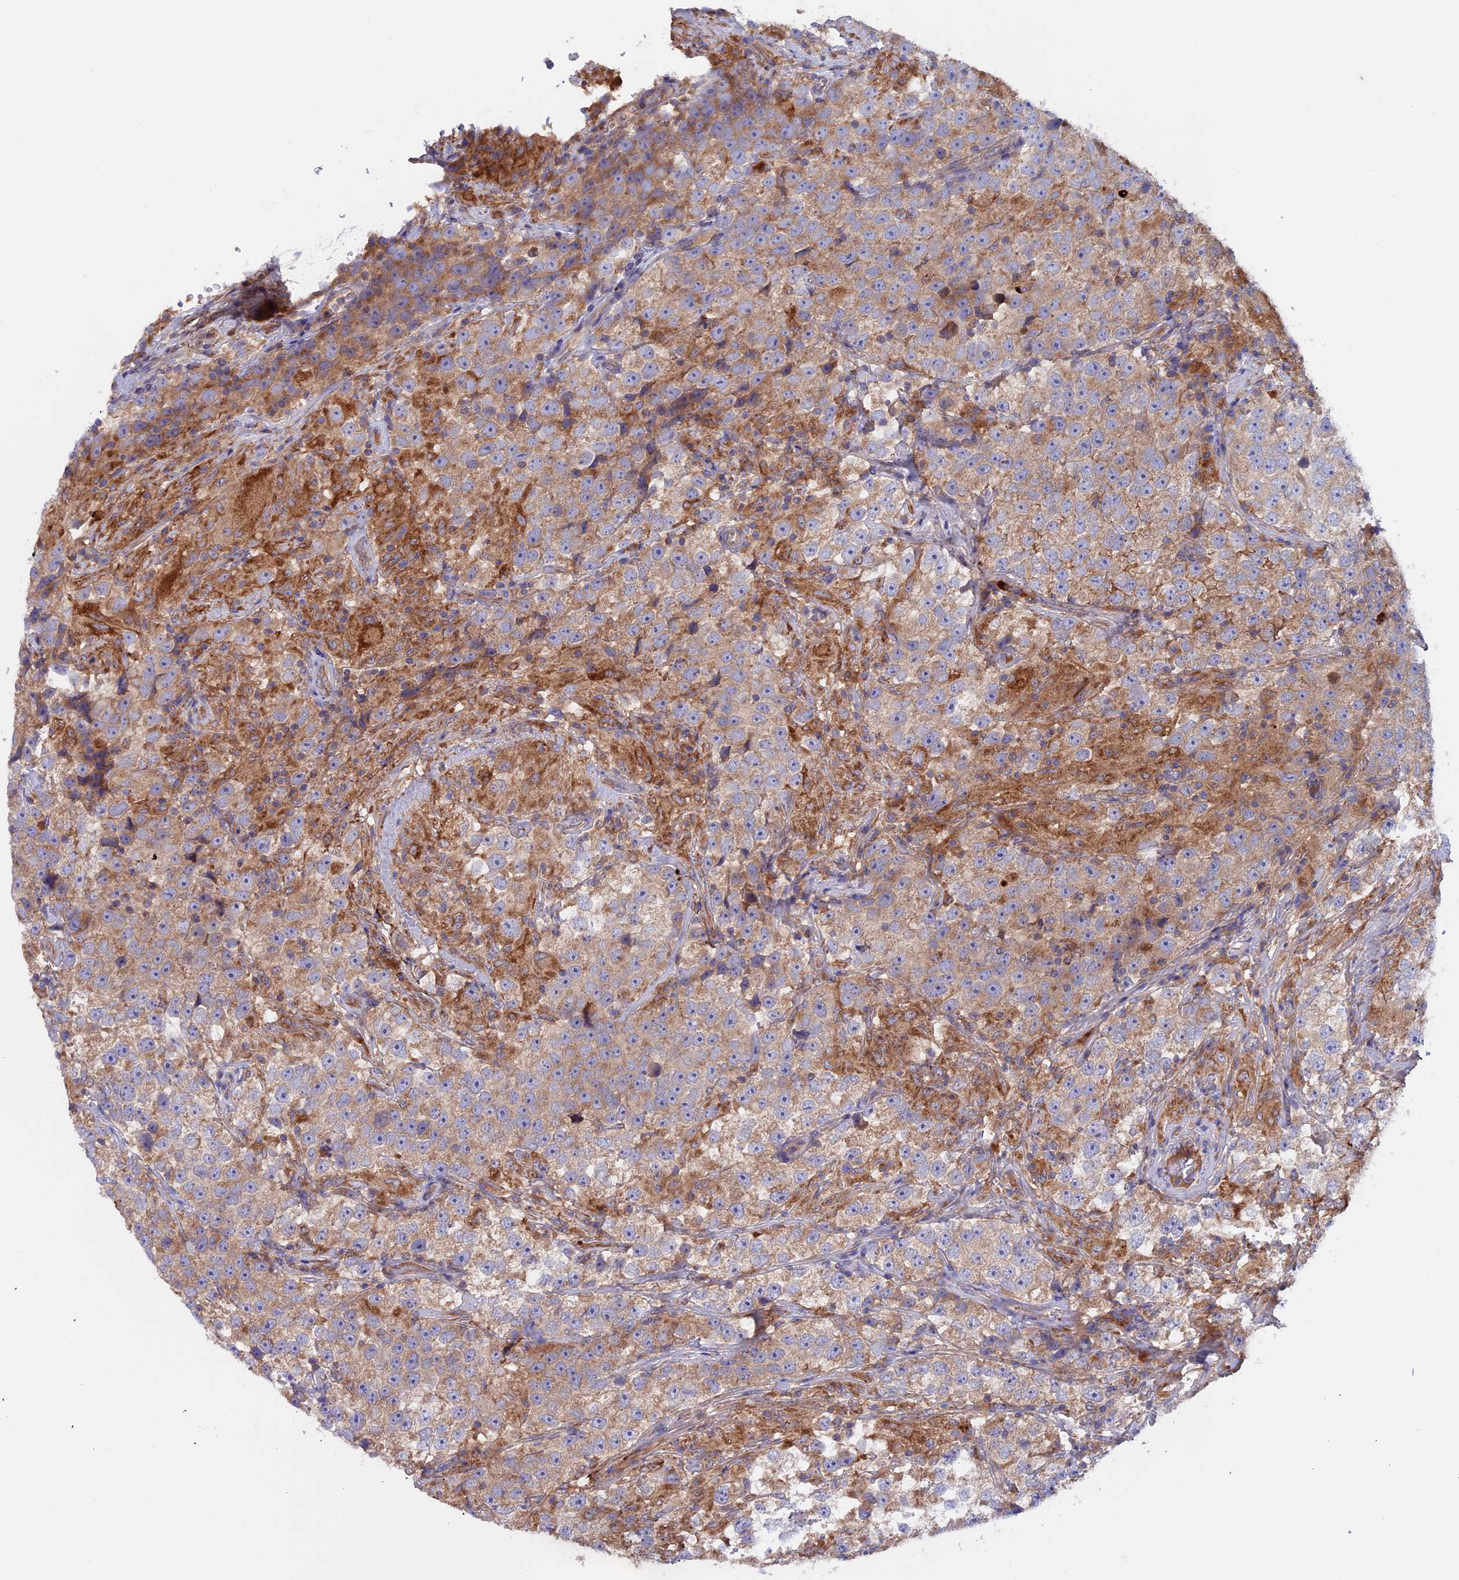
{"staining": {"intensity": "moderate", "quantity": ">75%", "location": "cytoplasmic/membranous"}, "tissue": "testis cancer", "cell_type": "Tumor cells", "image_type": "cancer", "snomed": [{"axis": "morphology", "description": "Seminoma, NOS"}, {"axis": "topography", "description": "Testis"}], "caption": "Human testis cancer (seminoma) stained for a protein (brown) demonstrates moderate cytoplasmic/membranous positive expression in approximately >75% of tumor cells.", "gene": "PTPN9", "patient": {"sex": "male", "age": 46}}